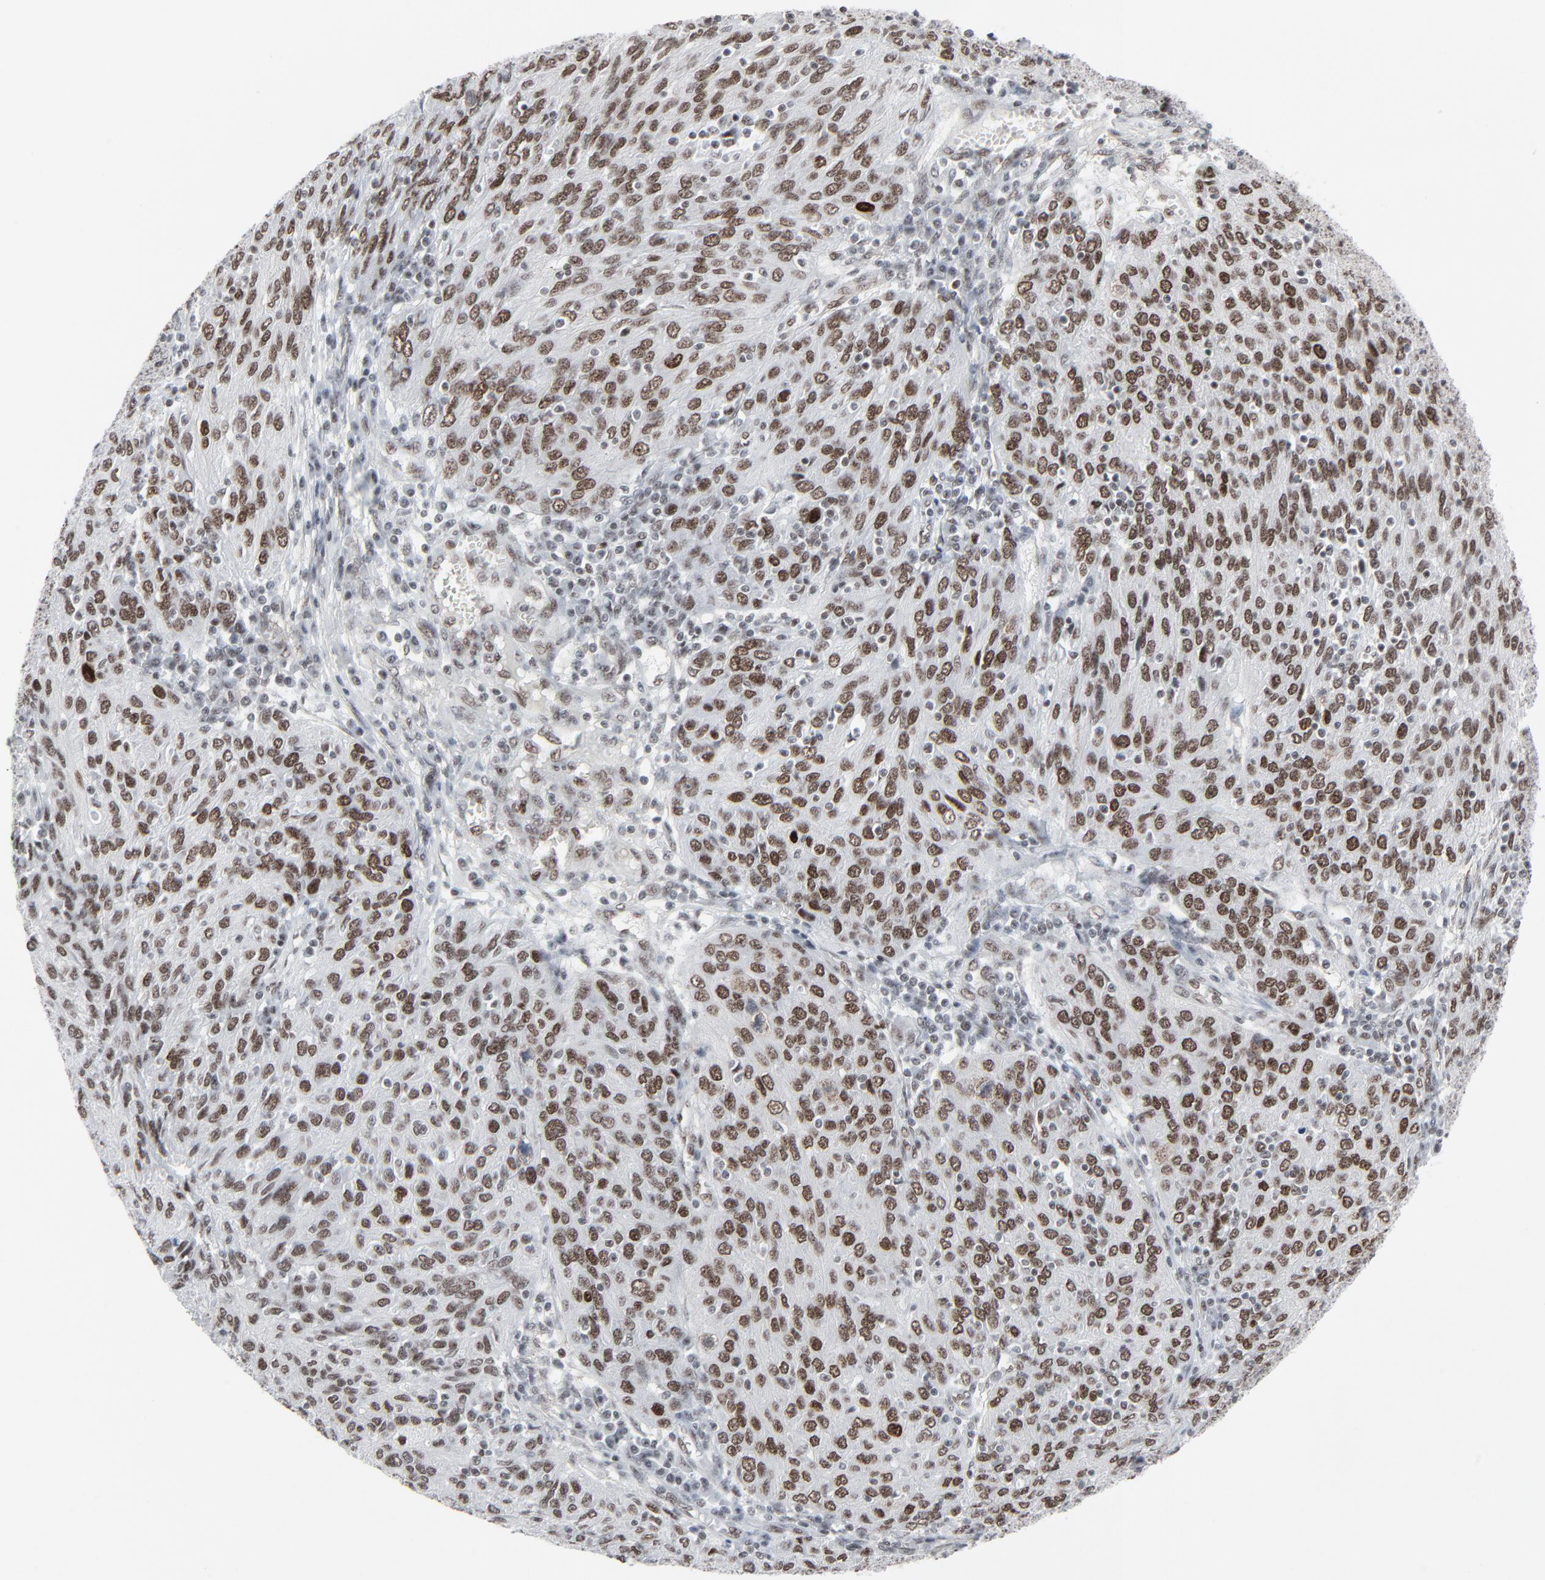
{"staining": {"intensity": "moderate", "quantity": ">75%", "location": "nuclear"}, "tissue": "ovarian cancer", "cell_type": "Tumor cells", "image_type": "cancer", "snomed": [{"axis": "morphology", "description": "Carcinoma, endometroid"}, {"axis": "topography", "description": "Ovary"}], "caption": "Immunohistochemical staining of human endometroid carcinoma (ovarian) shows medium levels of moderate nuclear expression in approximately >75% of tumor cells.", "gene": "FBXO28", "patient": {"sex": "female", "age": 50}}